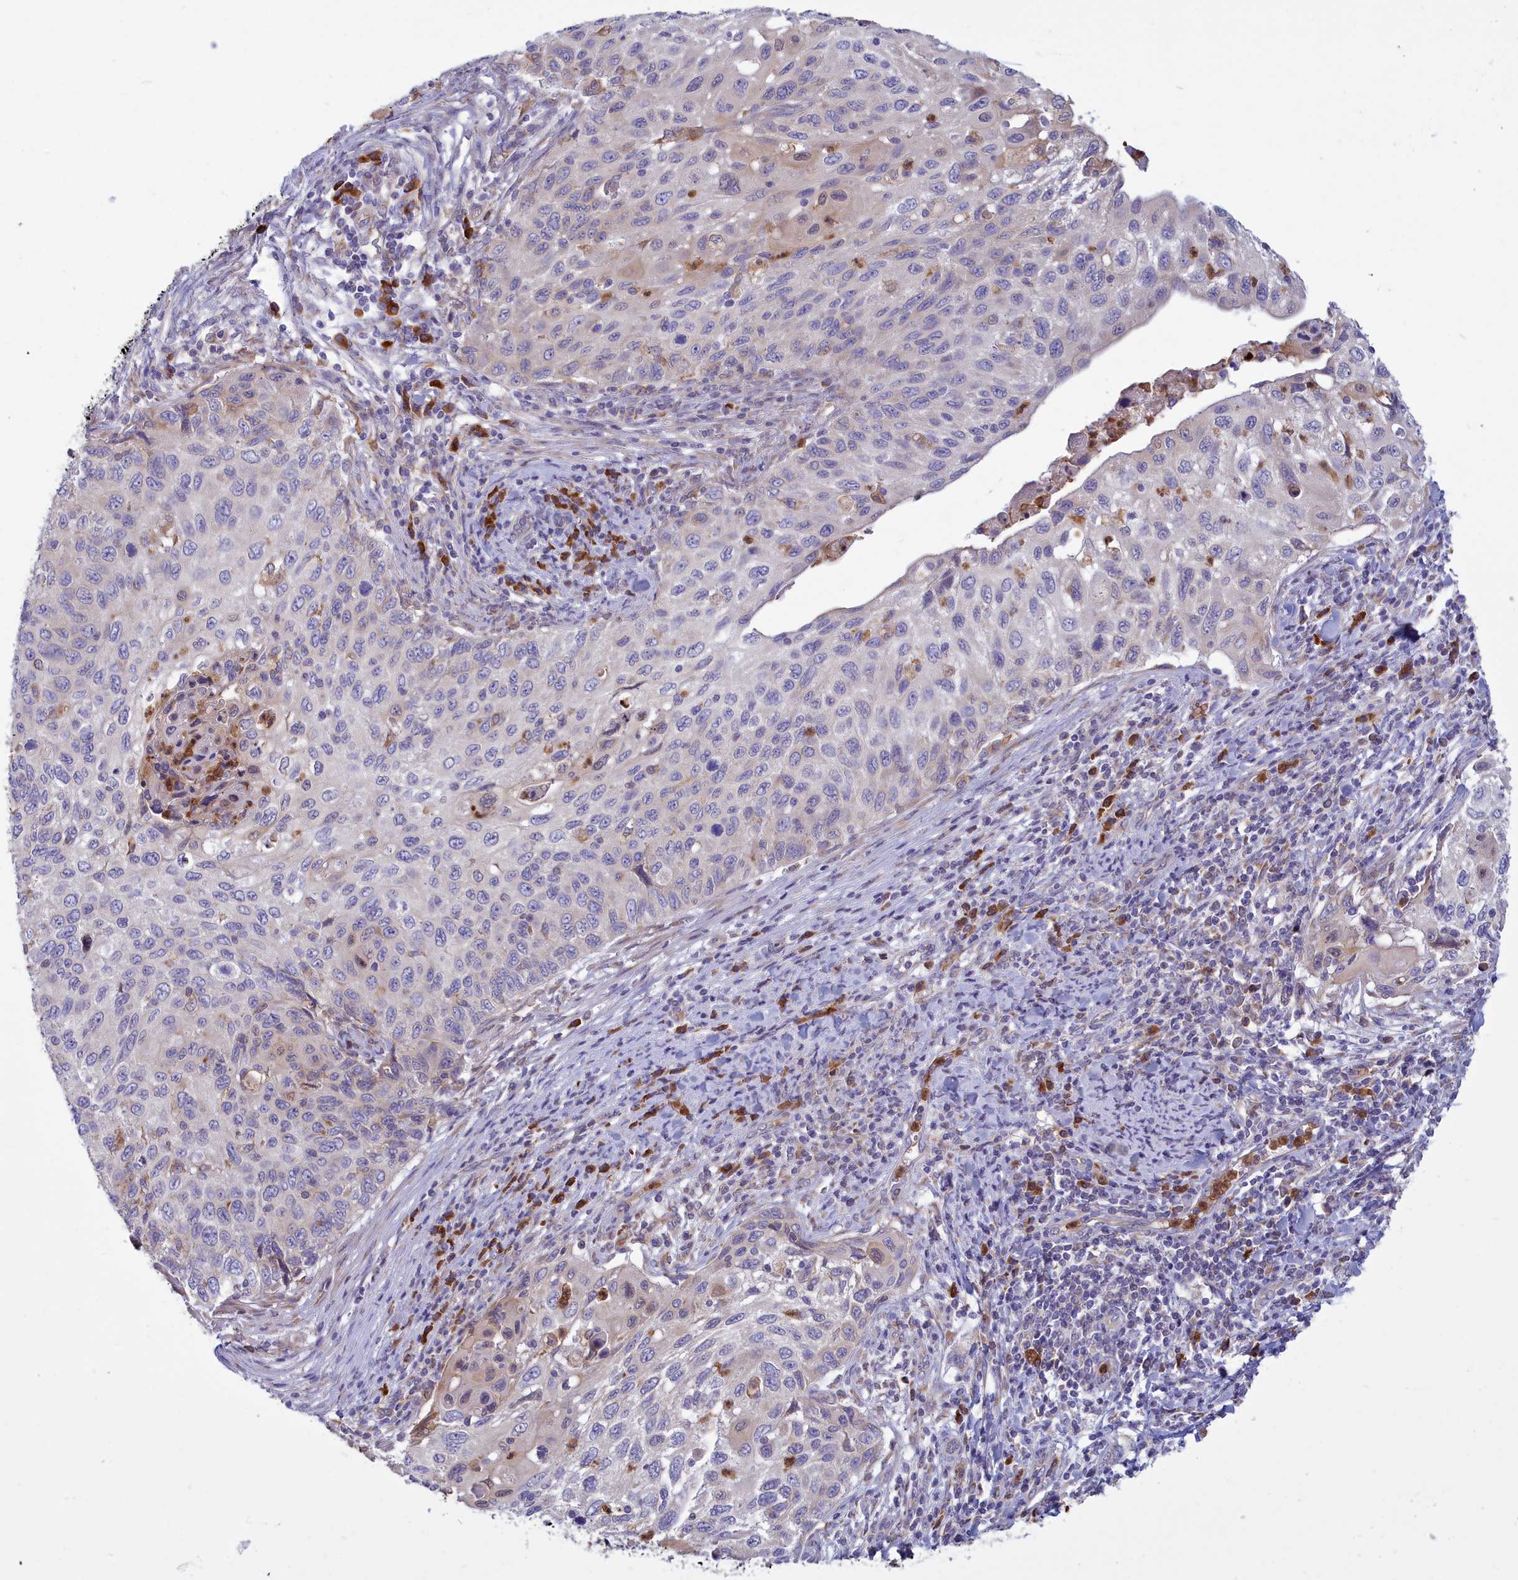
{"staining": {"intensity": "weak", "quantity": "<25%", "location": "cytoplasmic/membranous"}, "tissue": "cervical cancer", "cell_type": "Tumor cells", "image_type": "cancer", "snomed": [{"axis": "morphology", "description": "Squamous cell carcinoma, NOS"}, {"axis": "topography", "description": "Cervix"}], "caption": "A photomicrograph of squamous cell carcinoma (cervical) stained for a protein demonstrates no brown staining in tumor cells.", "gene": "HM13", "patient": {"sex": "female", "age": 70}}